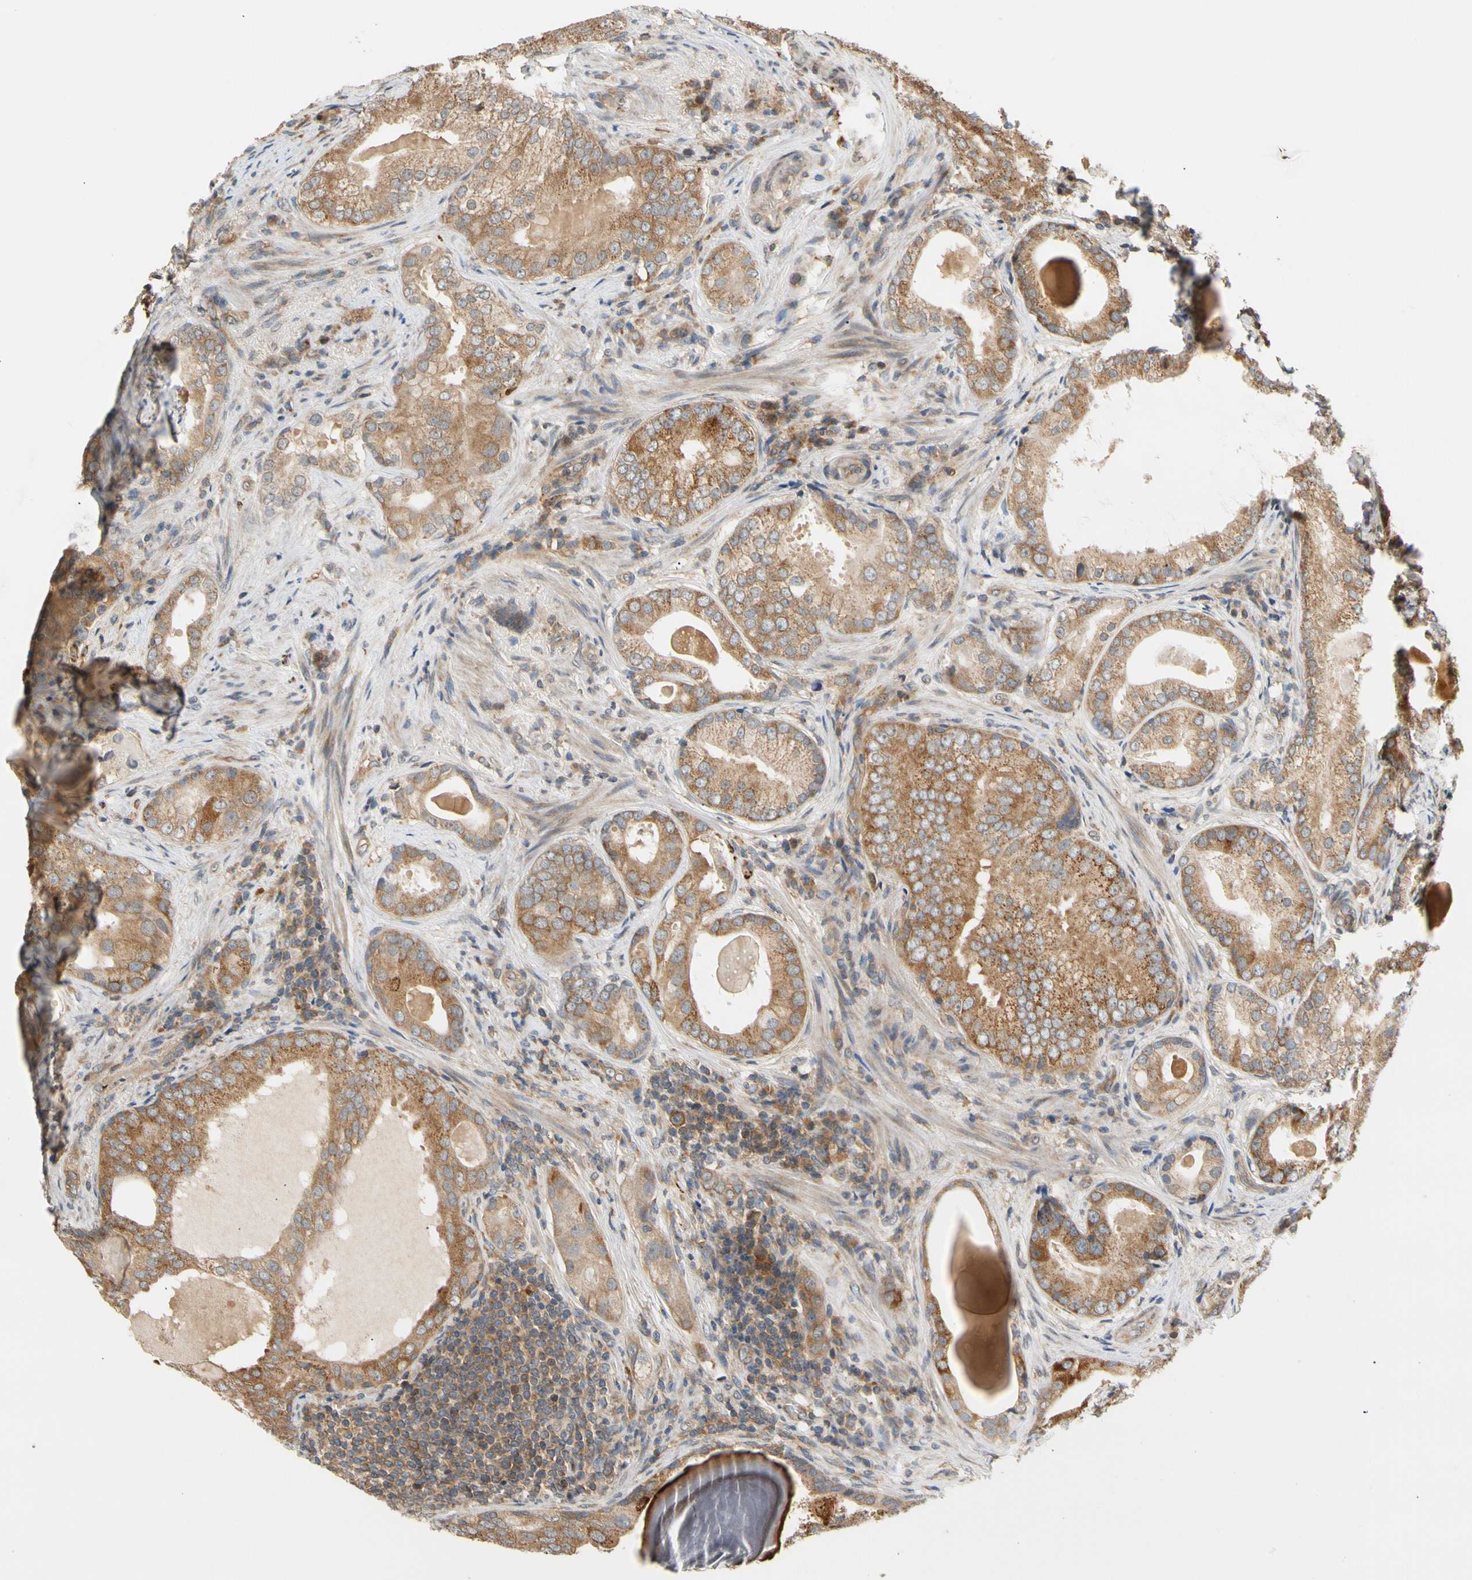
{"staining": {"intensity": "moderate", "quantity": ">75%", "location": "cytoplasmic/membranous"}, "tissue": "prostate cancer", "cell_type": "Tumor cells", "image_type": "cancer", "snomed": [{"axis": "morphology", "description": "Adenocarcinoma, High grade"}, {"axis": "topography", "description": "Prostate"}], "caption": "Immunohistochemistry of prostate high-grade adenocarcinoma reveals medium levels of moderate cytoplasmic/membranous expression in about >75% of tumor cells. Ihc stains the protein in brown and the nuclei are stained blue.", "gene": "ANKHD1", "patient": {"sex": "male", "age": 66}}